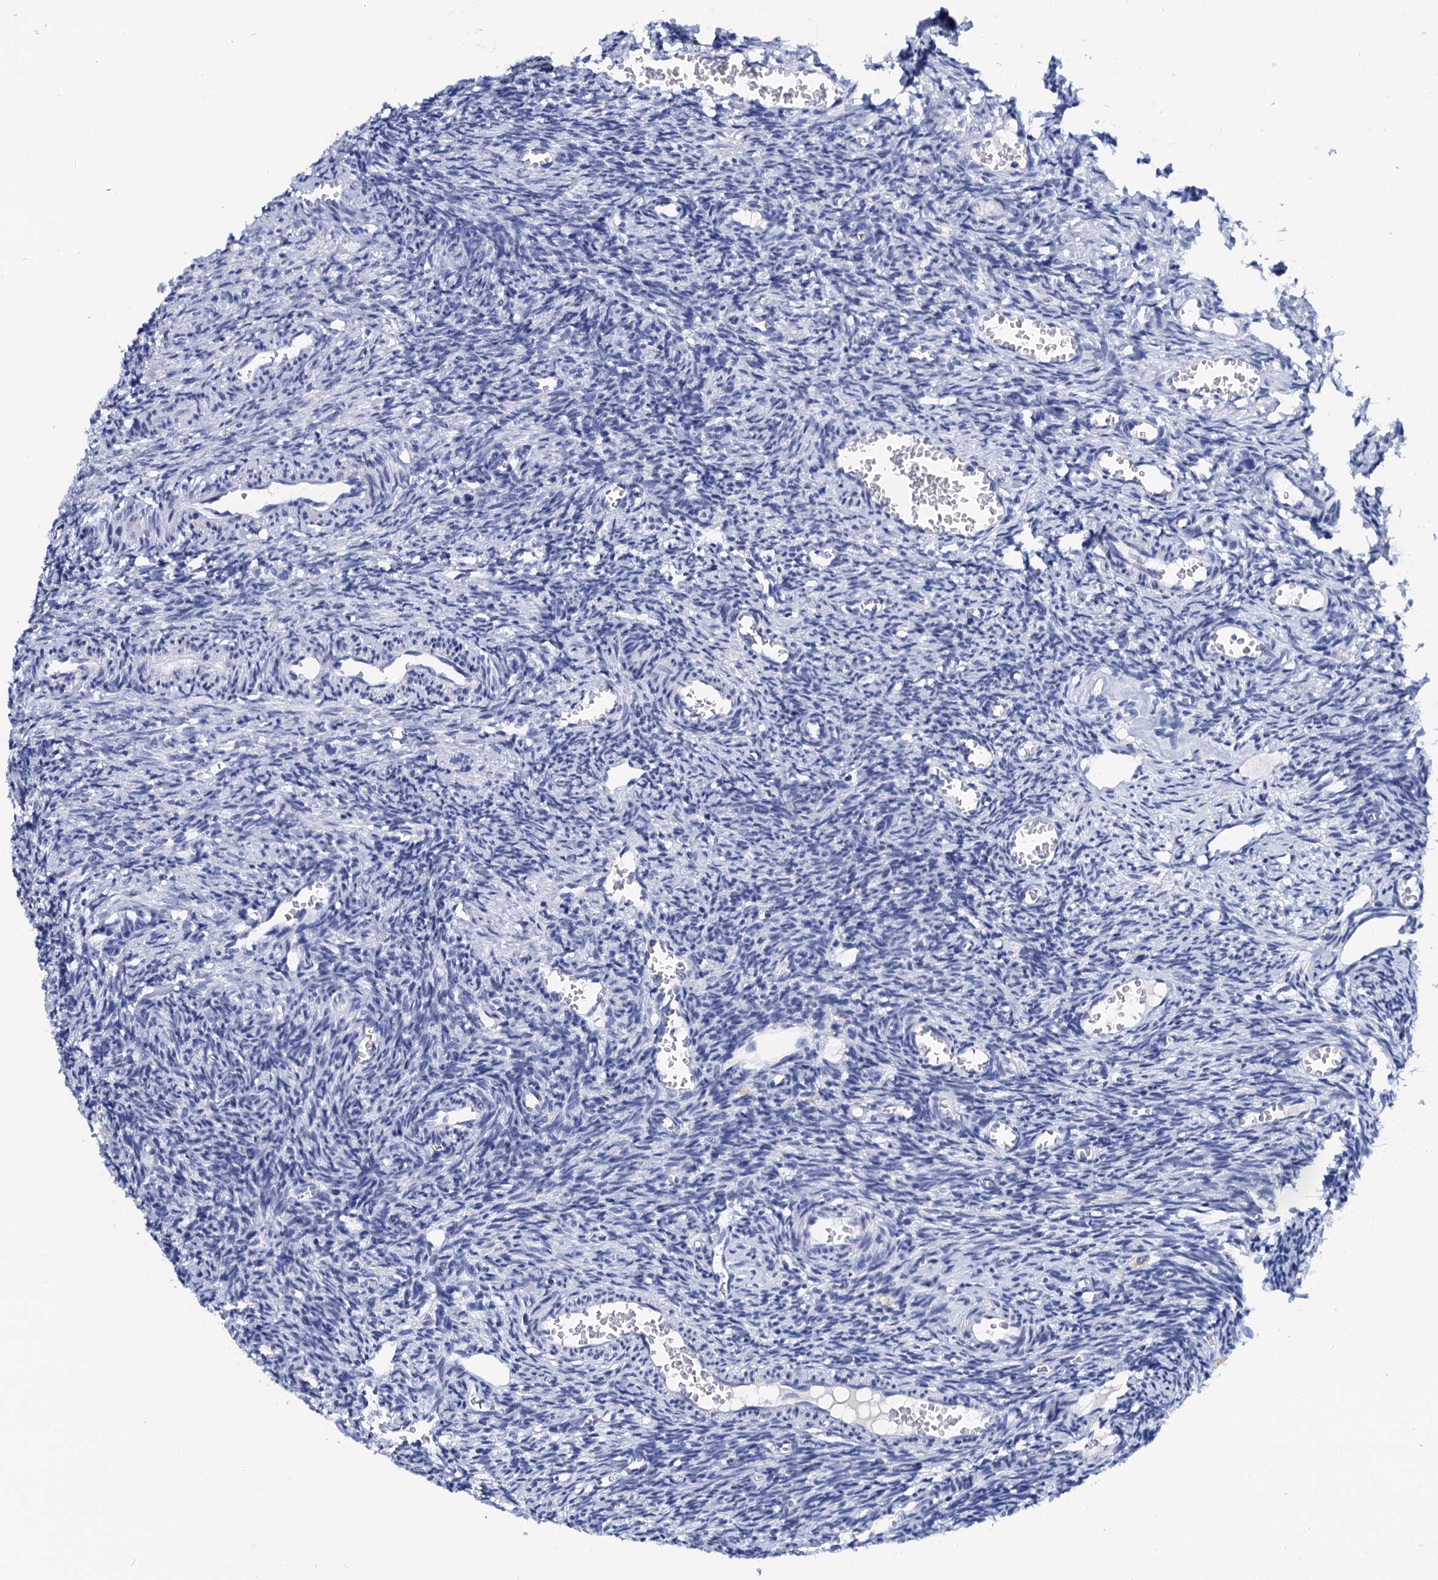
{"staining": {"intensity": "negative", "quantity": "none", "location": "none"}, "tissue": "ovary", "cell_type": "Ovarian stroma cells", "image_type": "normal", "snomed": [{"axis": "morphology", "description": "Normal tissue, NOS"}, {"axis": "topography", "description": "Ovary"}], "caption": "Ovarian stroma cells are negative for brown protein staining in unremarkable ovary. Brightfield microscopy of IHC stained with DAB (brown) and hematoxylin (blue), captured at high magnification.", "gene": "LYPD3", "patient": {"sex": "female", "age": 27}}